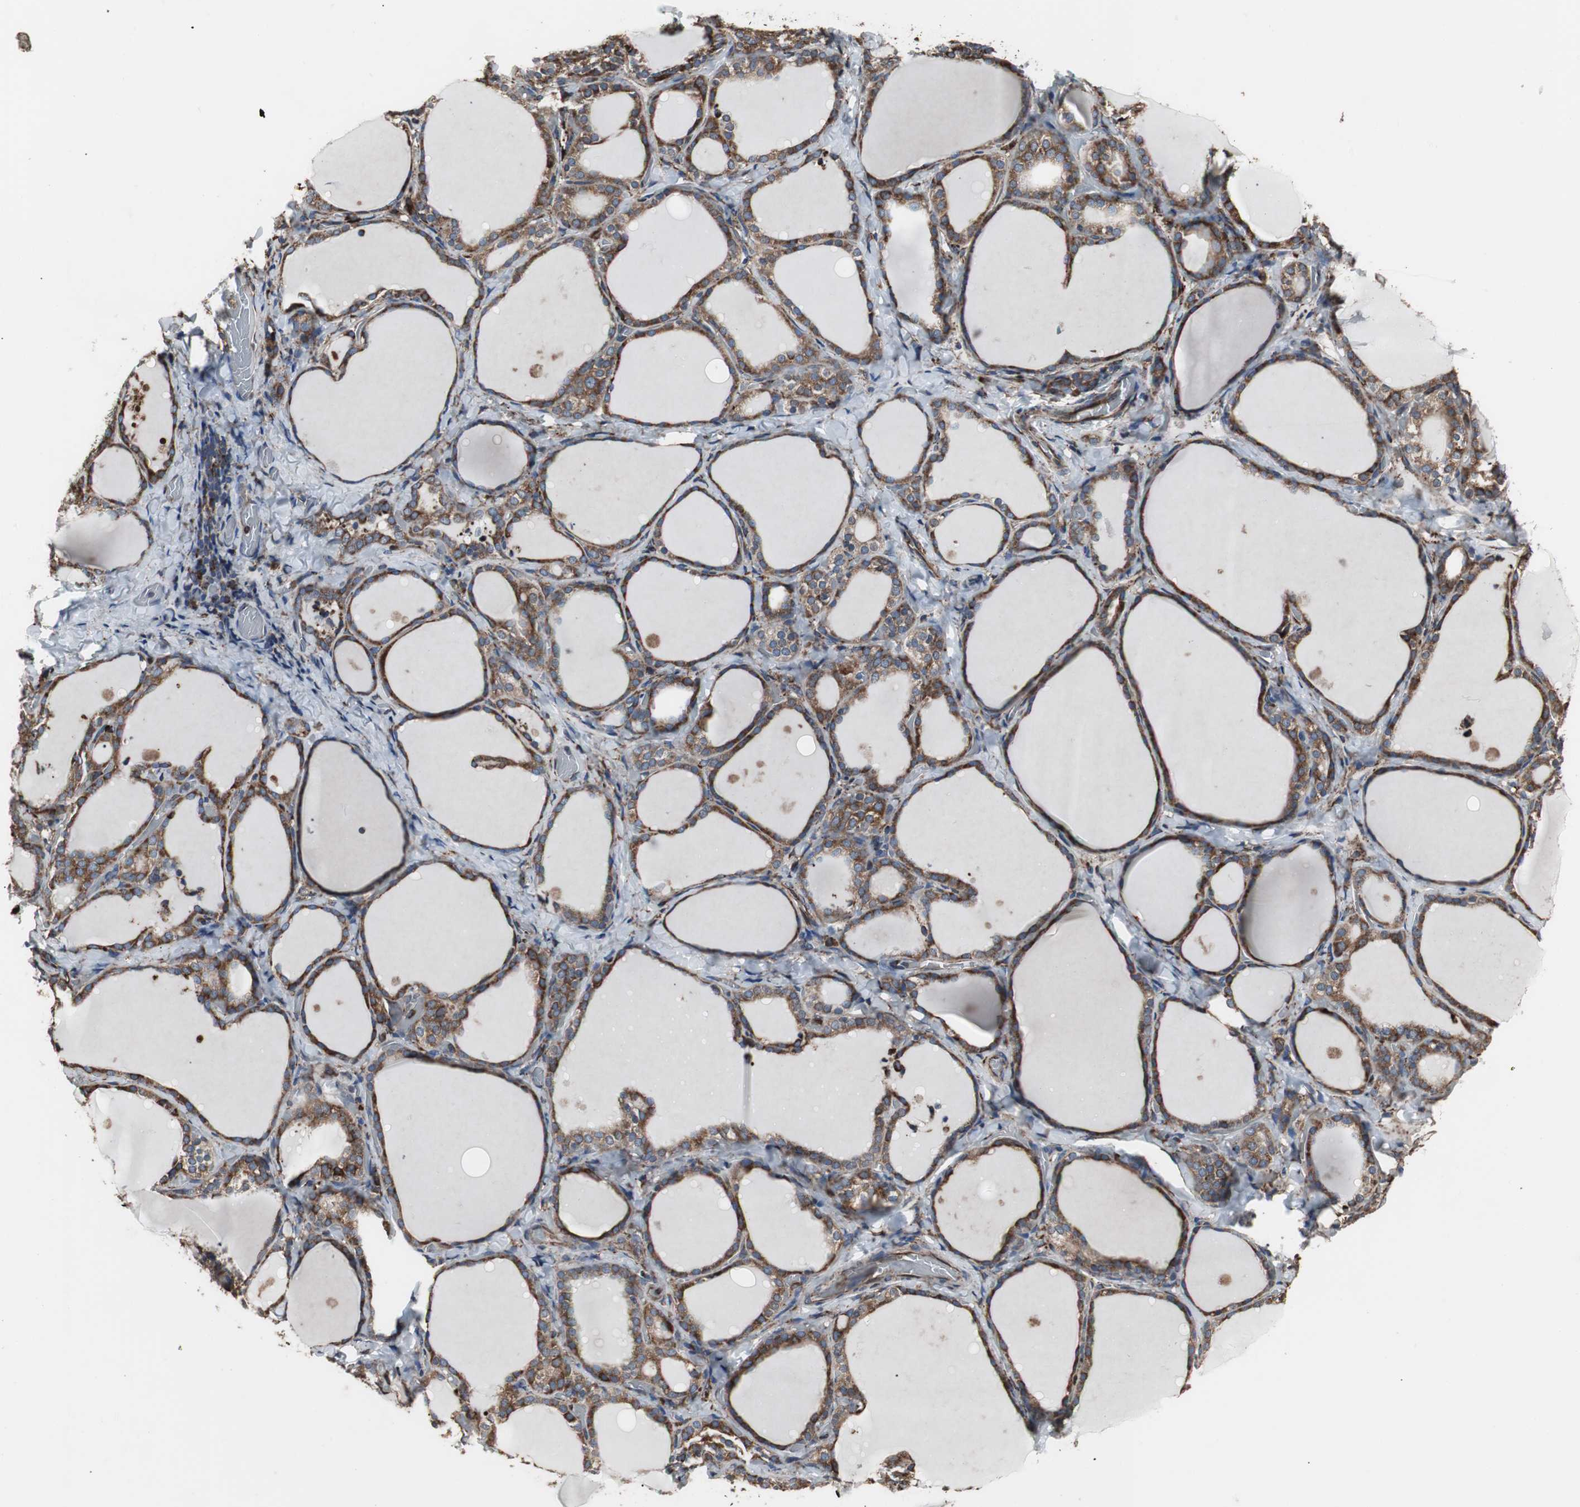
{"staining": {"intensity": "strong", "quantity": ">75%", "location": "cytoplasmic/membranous"}, "tissue": "thyroid gland", "cell_type": "Glandular cells", "image_type": "normal", "snomed": [{"axis": "morphology", "description": "Normal tissue, NOS"}, {"axis": "morphology", "description": "Papillary adenocarcinoma, NOS"}, {"axis": "topography", "description": "Thyroid gland"}], "caption": "Thyroid gland stained with a protein marker shows strong staining in glandular cells.", "gene": "CALU", "patient": {"sex": "female", "age": 30}}